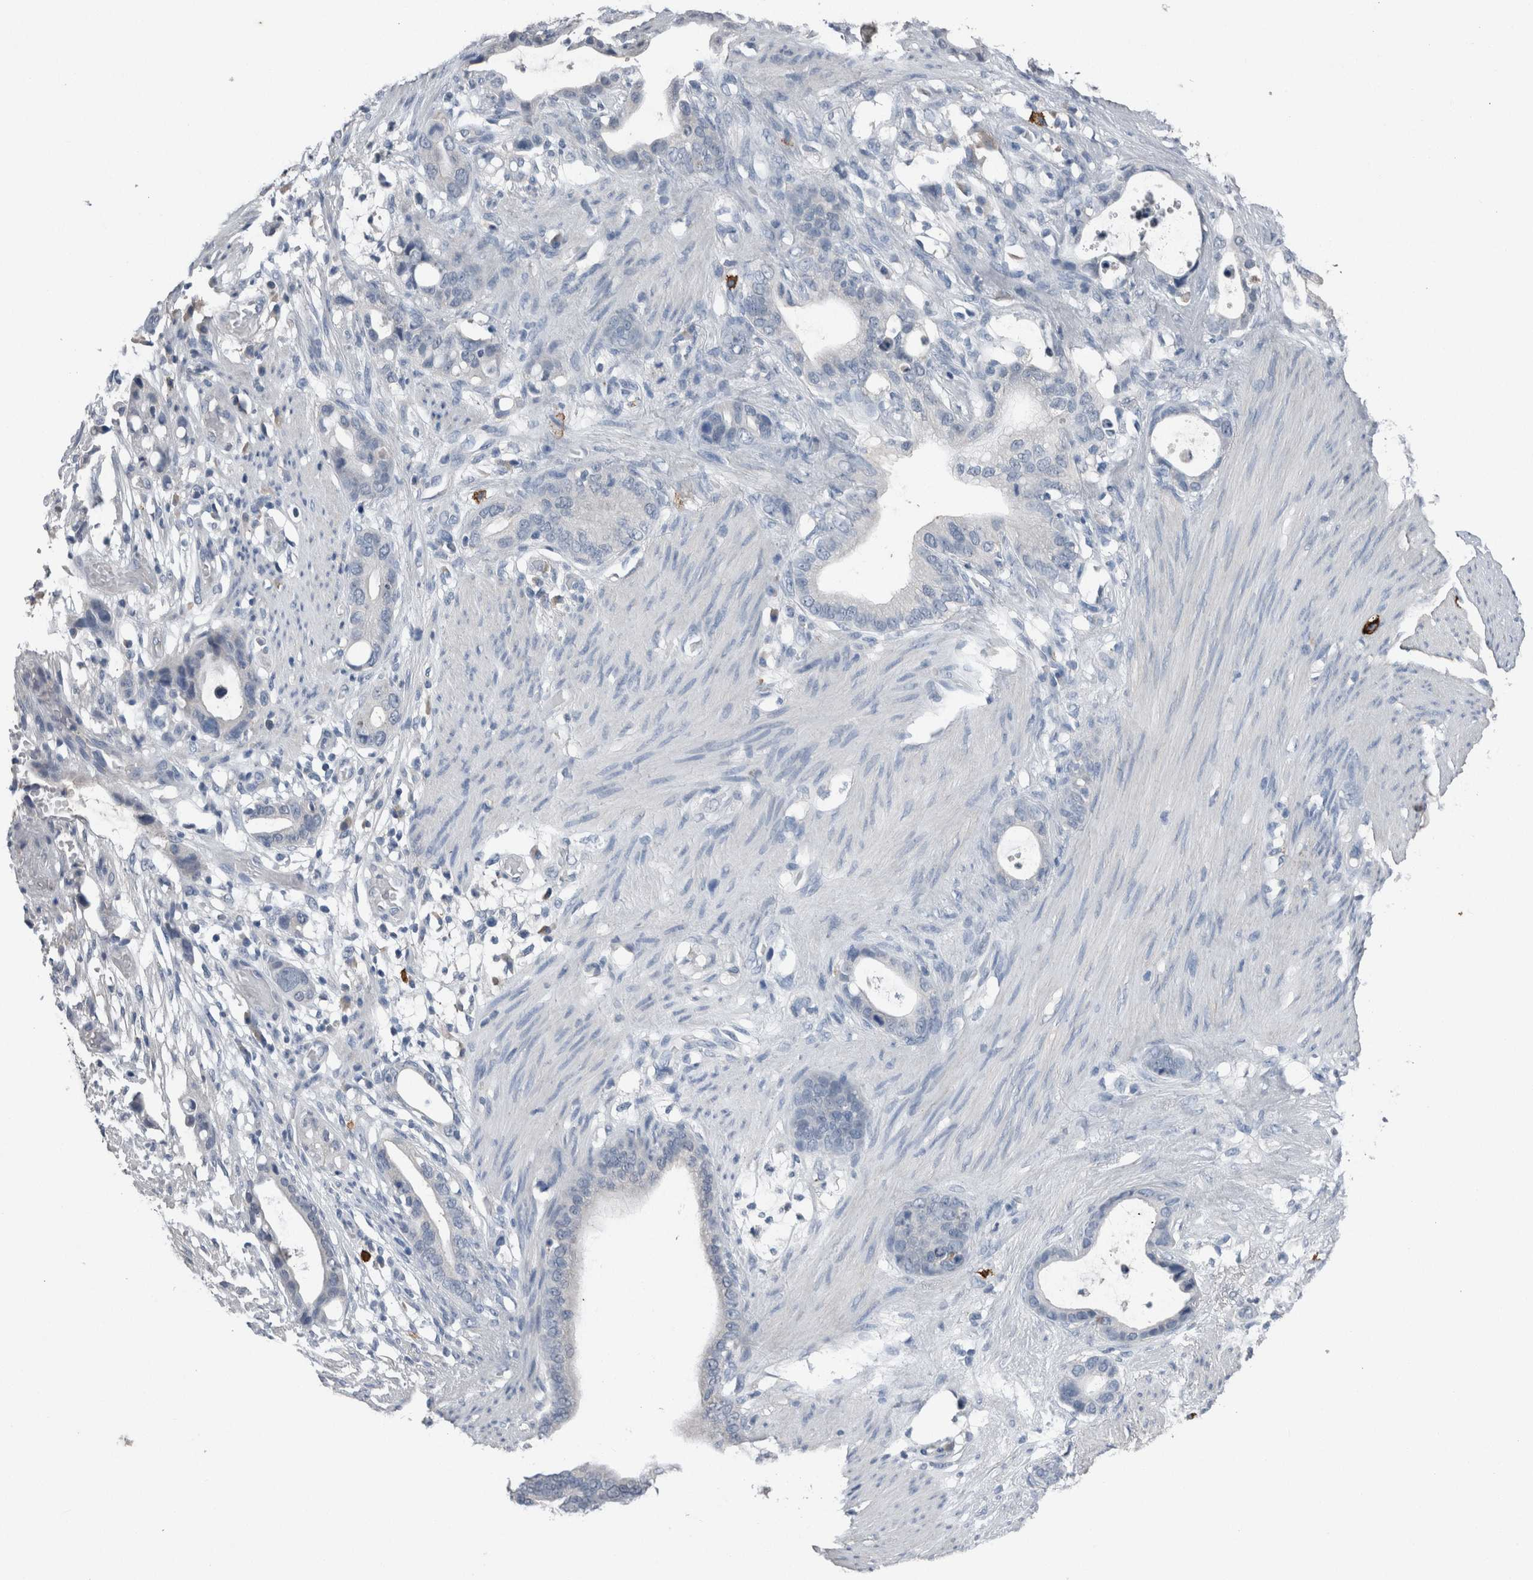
{"staining": {"intensity": "negative", "quantity": "none", "location": "none"}, "tissue": "stomach cancer", "cell_type": "Tumor cells", "image_type": "cancer", "snomed": [{"axis": "morphology", "description": "Adenocarcinoma, NOS"}, {"axis": "topography", "description": "Stomach"}], "caption": "Tumor cells are negative for brown protein staining in stomach cancer. Nuclei are stained in blue.", "gene": "CRNN", "patient": {"sex": "female", "age": 75}}